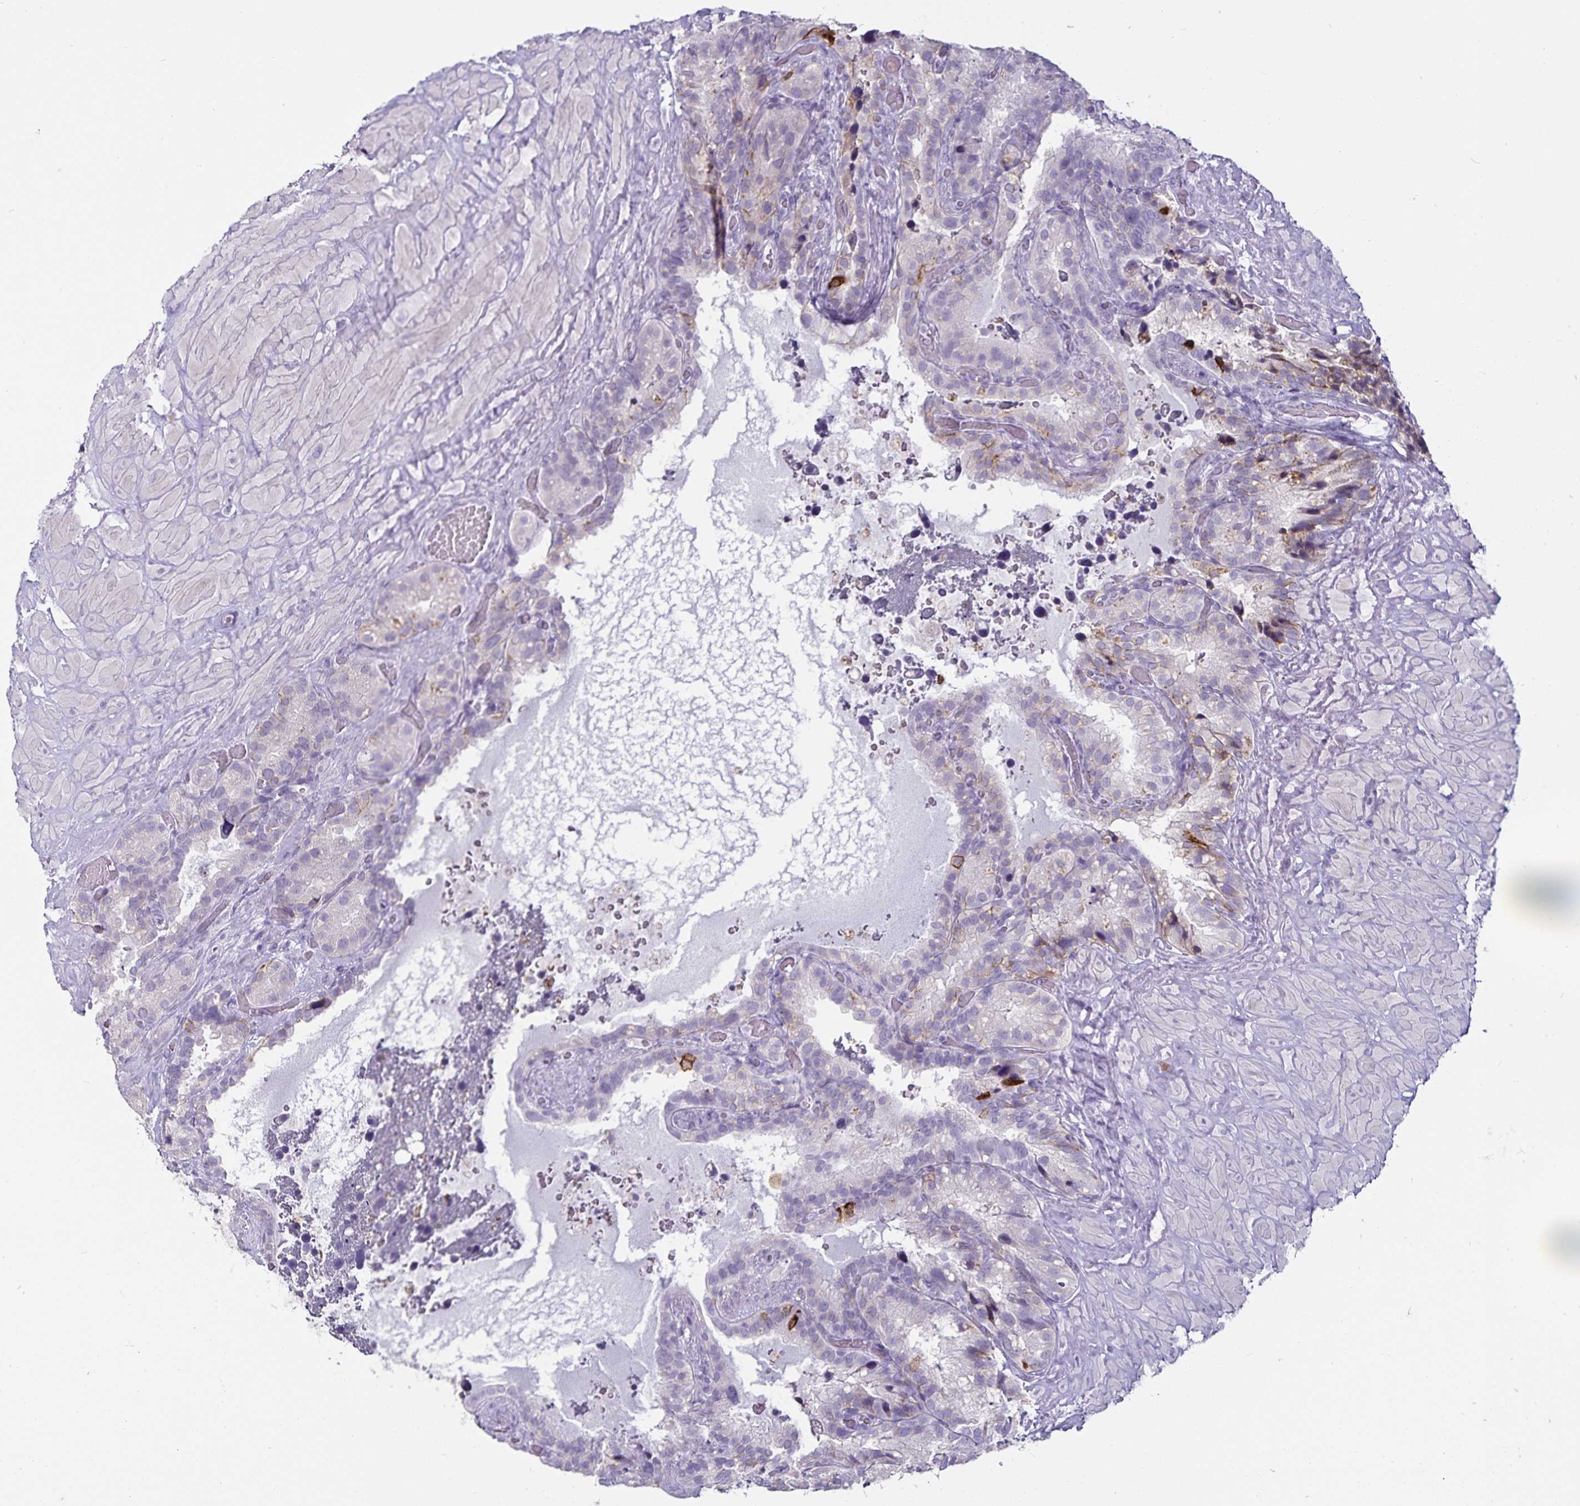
{"staining": {"intensity": "moderate", "quantity": "<25%", "location": "cytoplasmic/membranous"}, "tissue": "seminal vesicle", "cell_type": "Glandular cells", "image_type": "normal", "snomed": [{"axis": "morphology", "description": "Normal tissue, NOS"}, {"axis": "topography", "description": "Seminal veicle"}], "caption": "Immunohistochemistry (IHC) micrograph of normal seminal vesicle: human seminal vesicle stained using immunohistochemistry (IHC) displays low levels of moderate protein expression localized specifically in the cytoplasmic/membranous of glandular cells, appearing as a cytoplasmic/membranous brown color.", "gene": "CA12", "patient": {"sex": "male", "age": 60}}